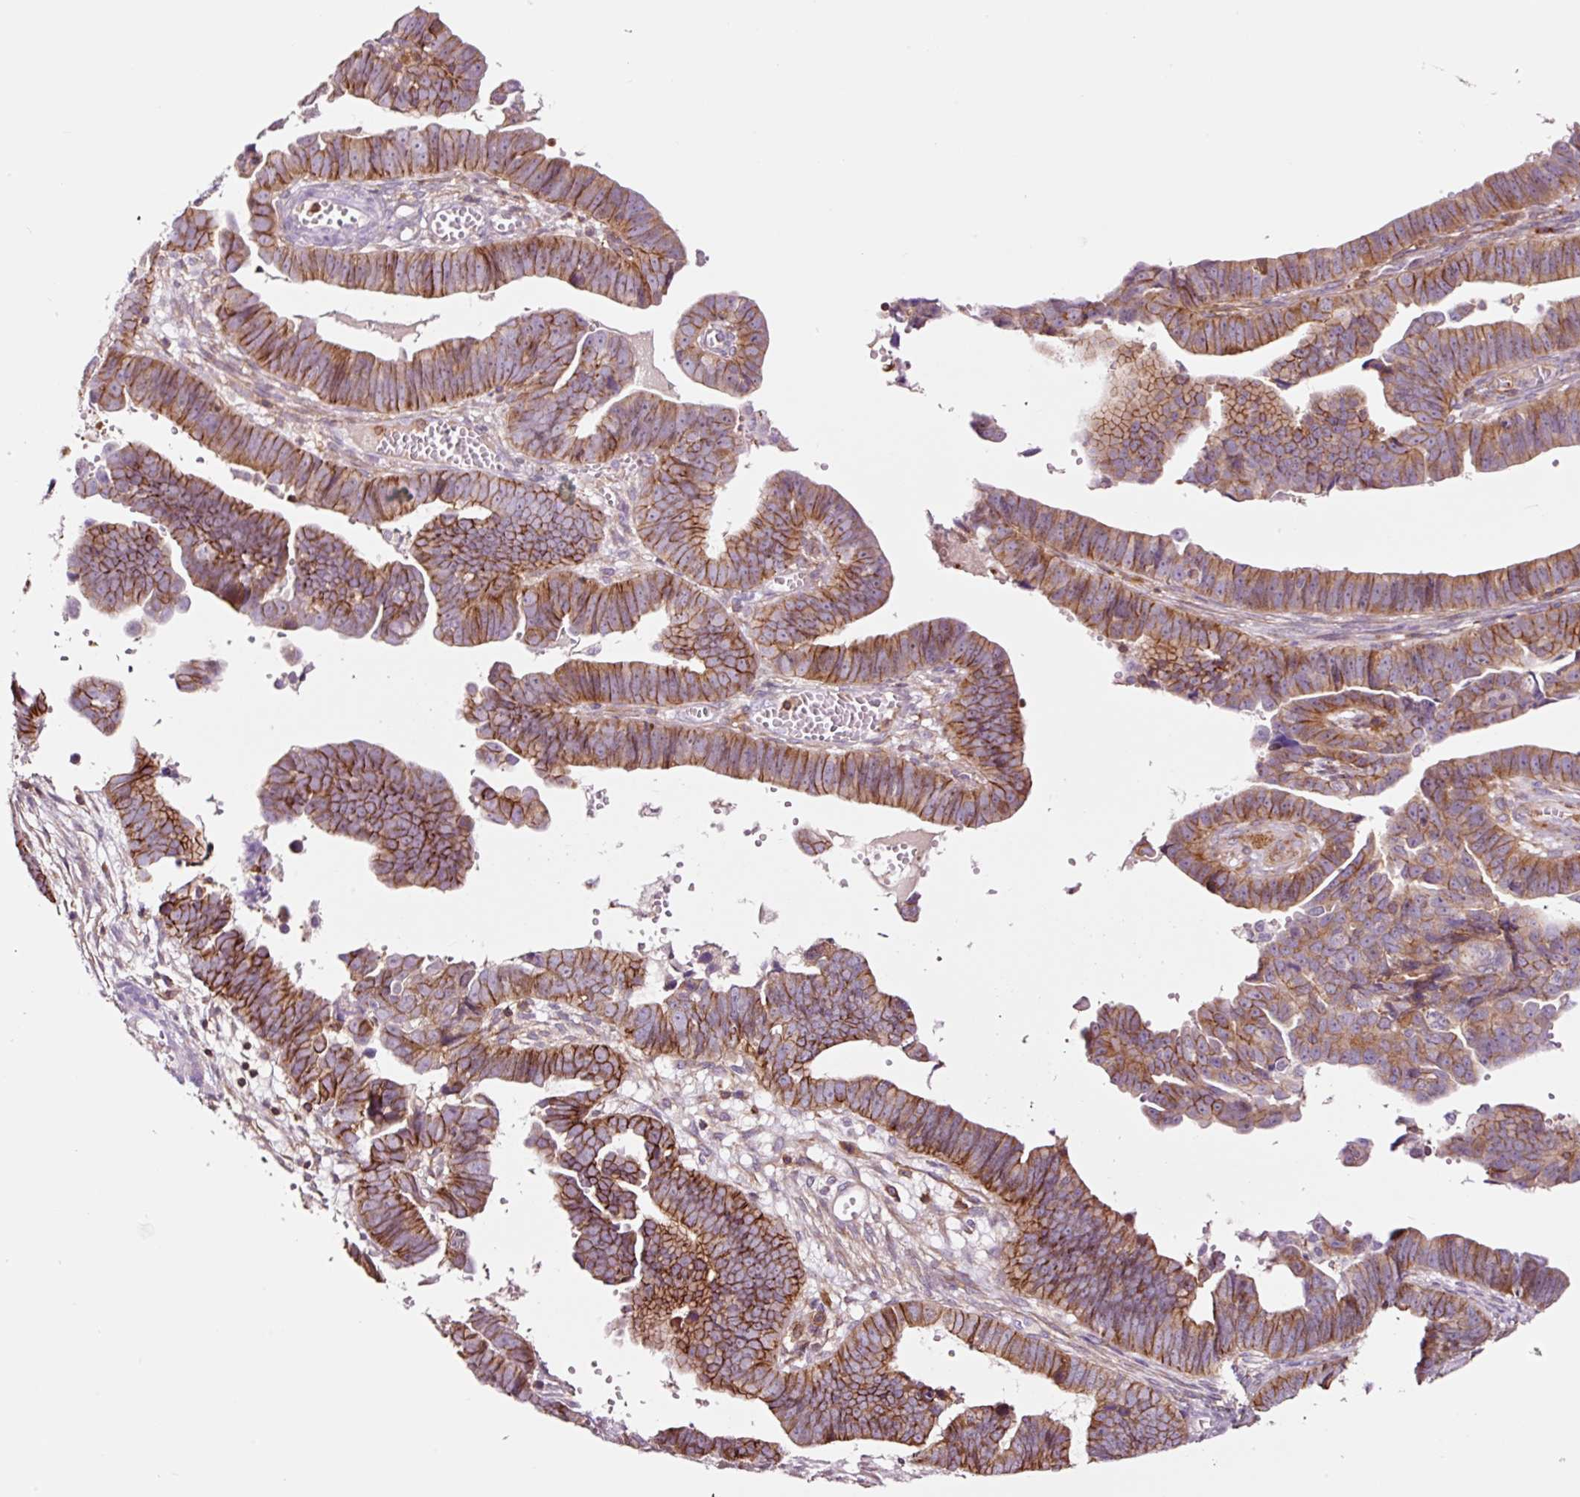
{"staining": {"intensity": "moderate", "quantity": ">75%", "location": "cytoplasmic/membranous"}, "tissue": "endometrial cancer", "cell_type": "Tumor cells", "image_type": "cancer", "snomed": [{"axis": "morphology", "description": "Adenocarcinoma, NOS"}, {"axis": "topography", "description": "Endometrium"}], "caption": "Protein expression analysis of human endometrial adenocarcinoma reveals moderate cytoplasmic/membranous expression in approximately >75% of tumor cells.", "gene": "ADD3", "patient": {"sex": "female", "age": 75}}